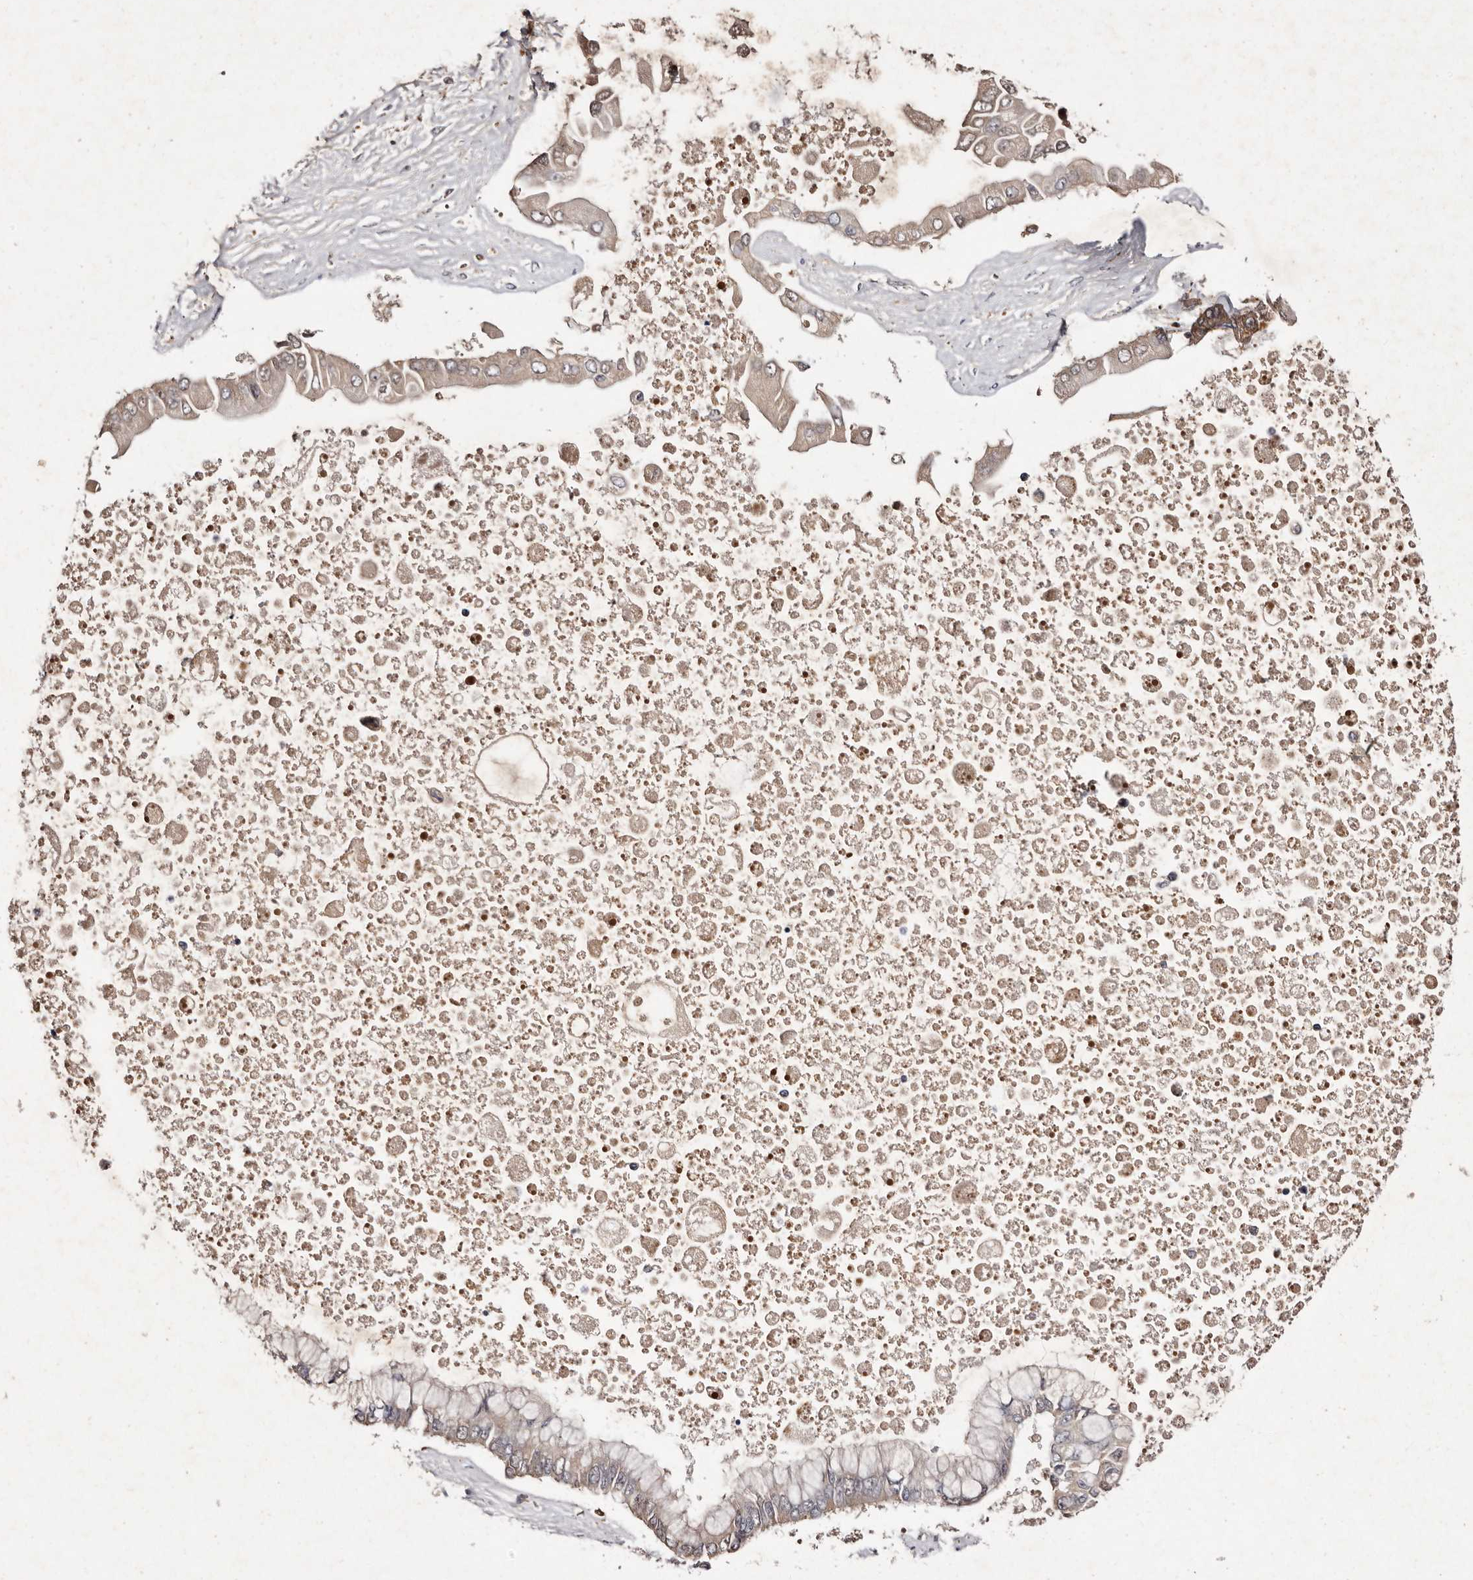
{"staining": {"intensity": "weak", "quantity": ">75%", "location": "cytoplasmic/membranous"}, "tissue": "liver cancer", "cell_type": "Tumor cells", "image_type": "cancer", "snomed": [{"axis": "morphology", "description": "Cholangiocarcinoma"}, {"axis": "topography", "description": "Liver"}], "caption": "Protein staining by immunohistochemistry (IHC) reveals weak cytoplasmic/membranous staining in approximately >75% of tumor cells in liver cancer (cholangiocarcinoma).", "gene": "GIMAP4", "patient": {"sex": "male", "age": 50}}